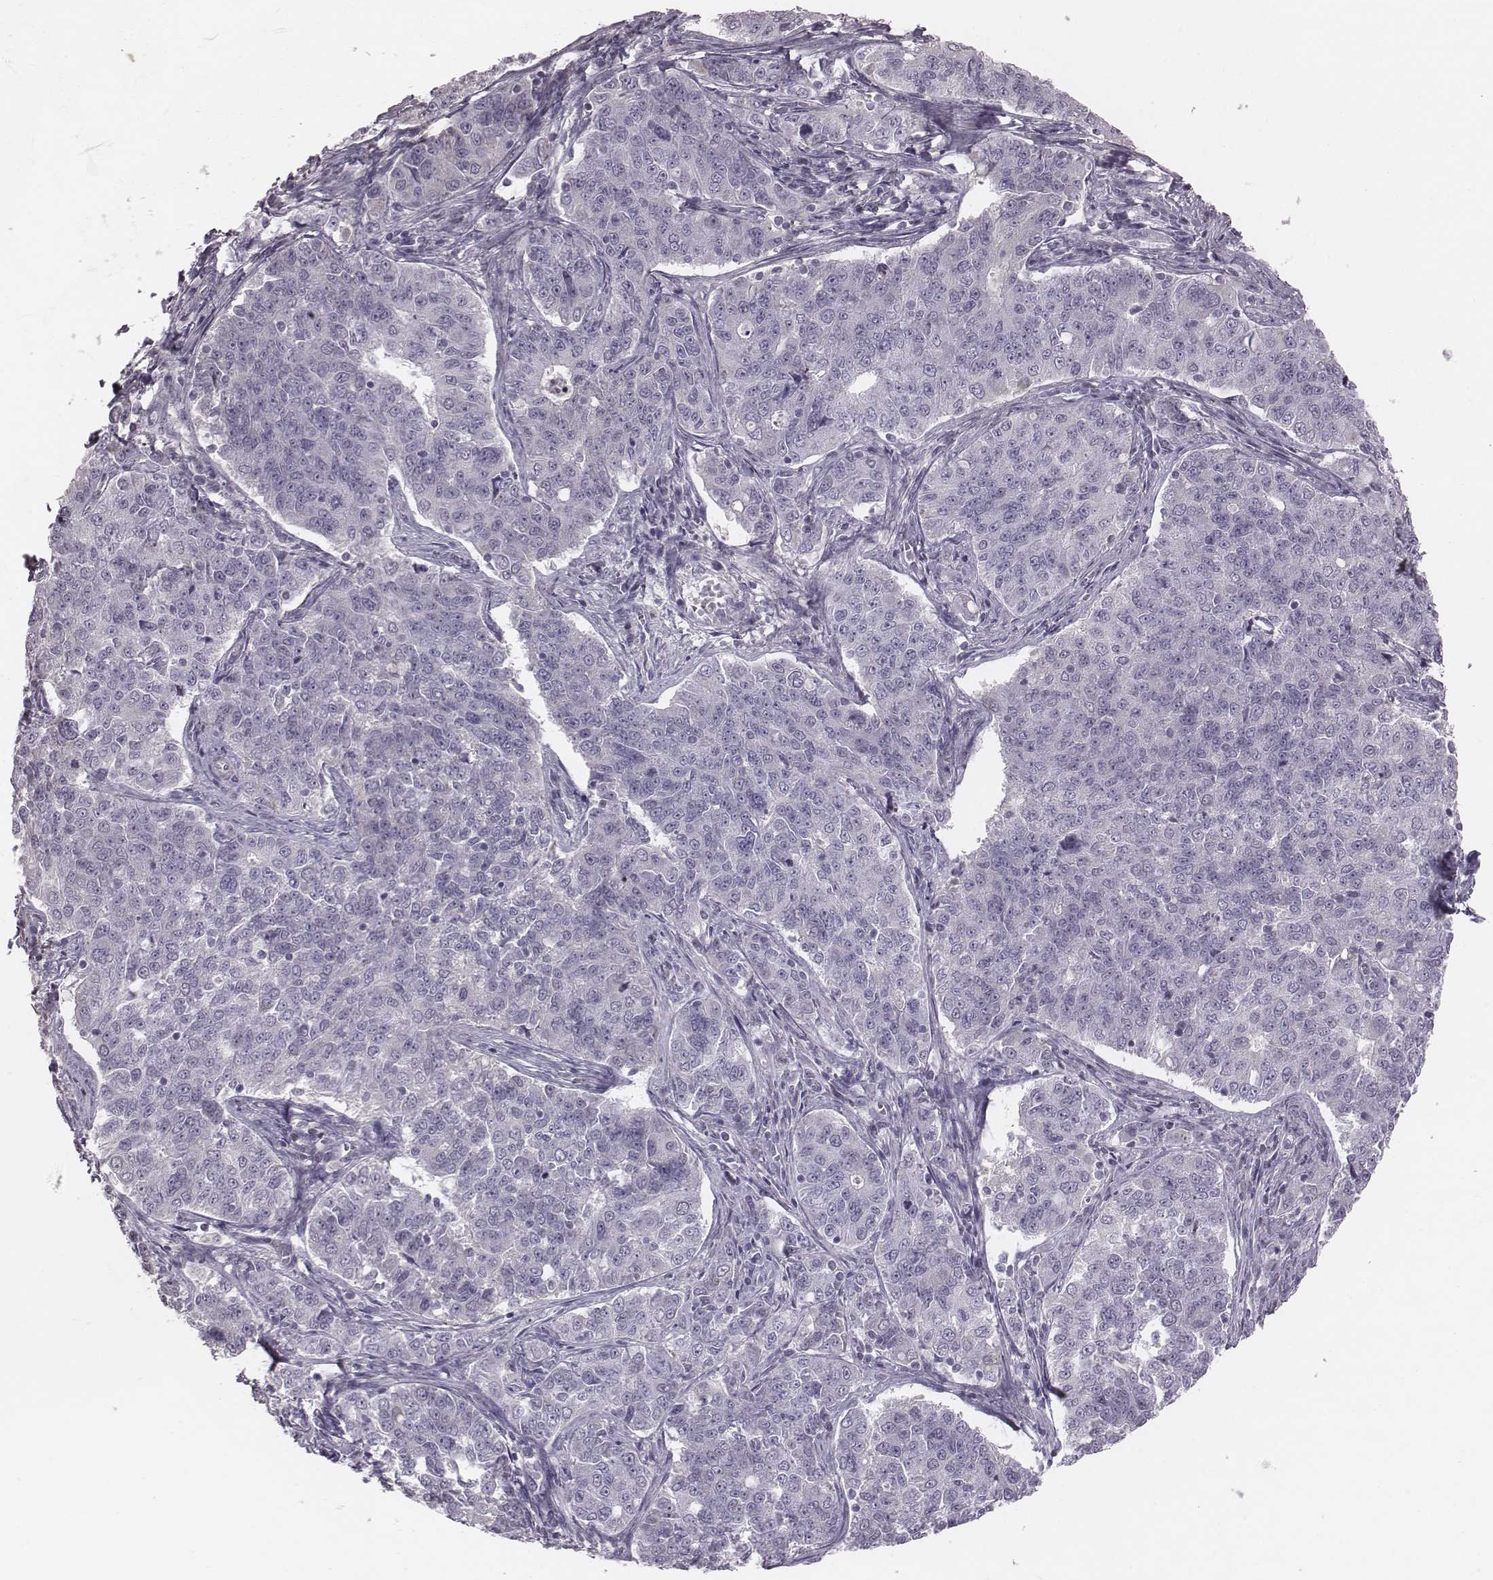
{"staining": {"intensity": "negative", "quantity": "none", "location": "none"}, "tissue": "endometrial cancer", "cell_type": "Tumor cells", "image_type": "cancer", "snomed": [{"axis": "morphology", "description": "Adenocarcinoma, NOS"}, {"axis": "topography", "description": "Endometrium"}], "caption": "The photomicrograph shows no significant staining in tumor cells of endometrial cancer (adenocarcinoma).", "gene": "PDE8B", "patient": {"sex": "female", "age": 43}}